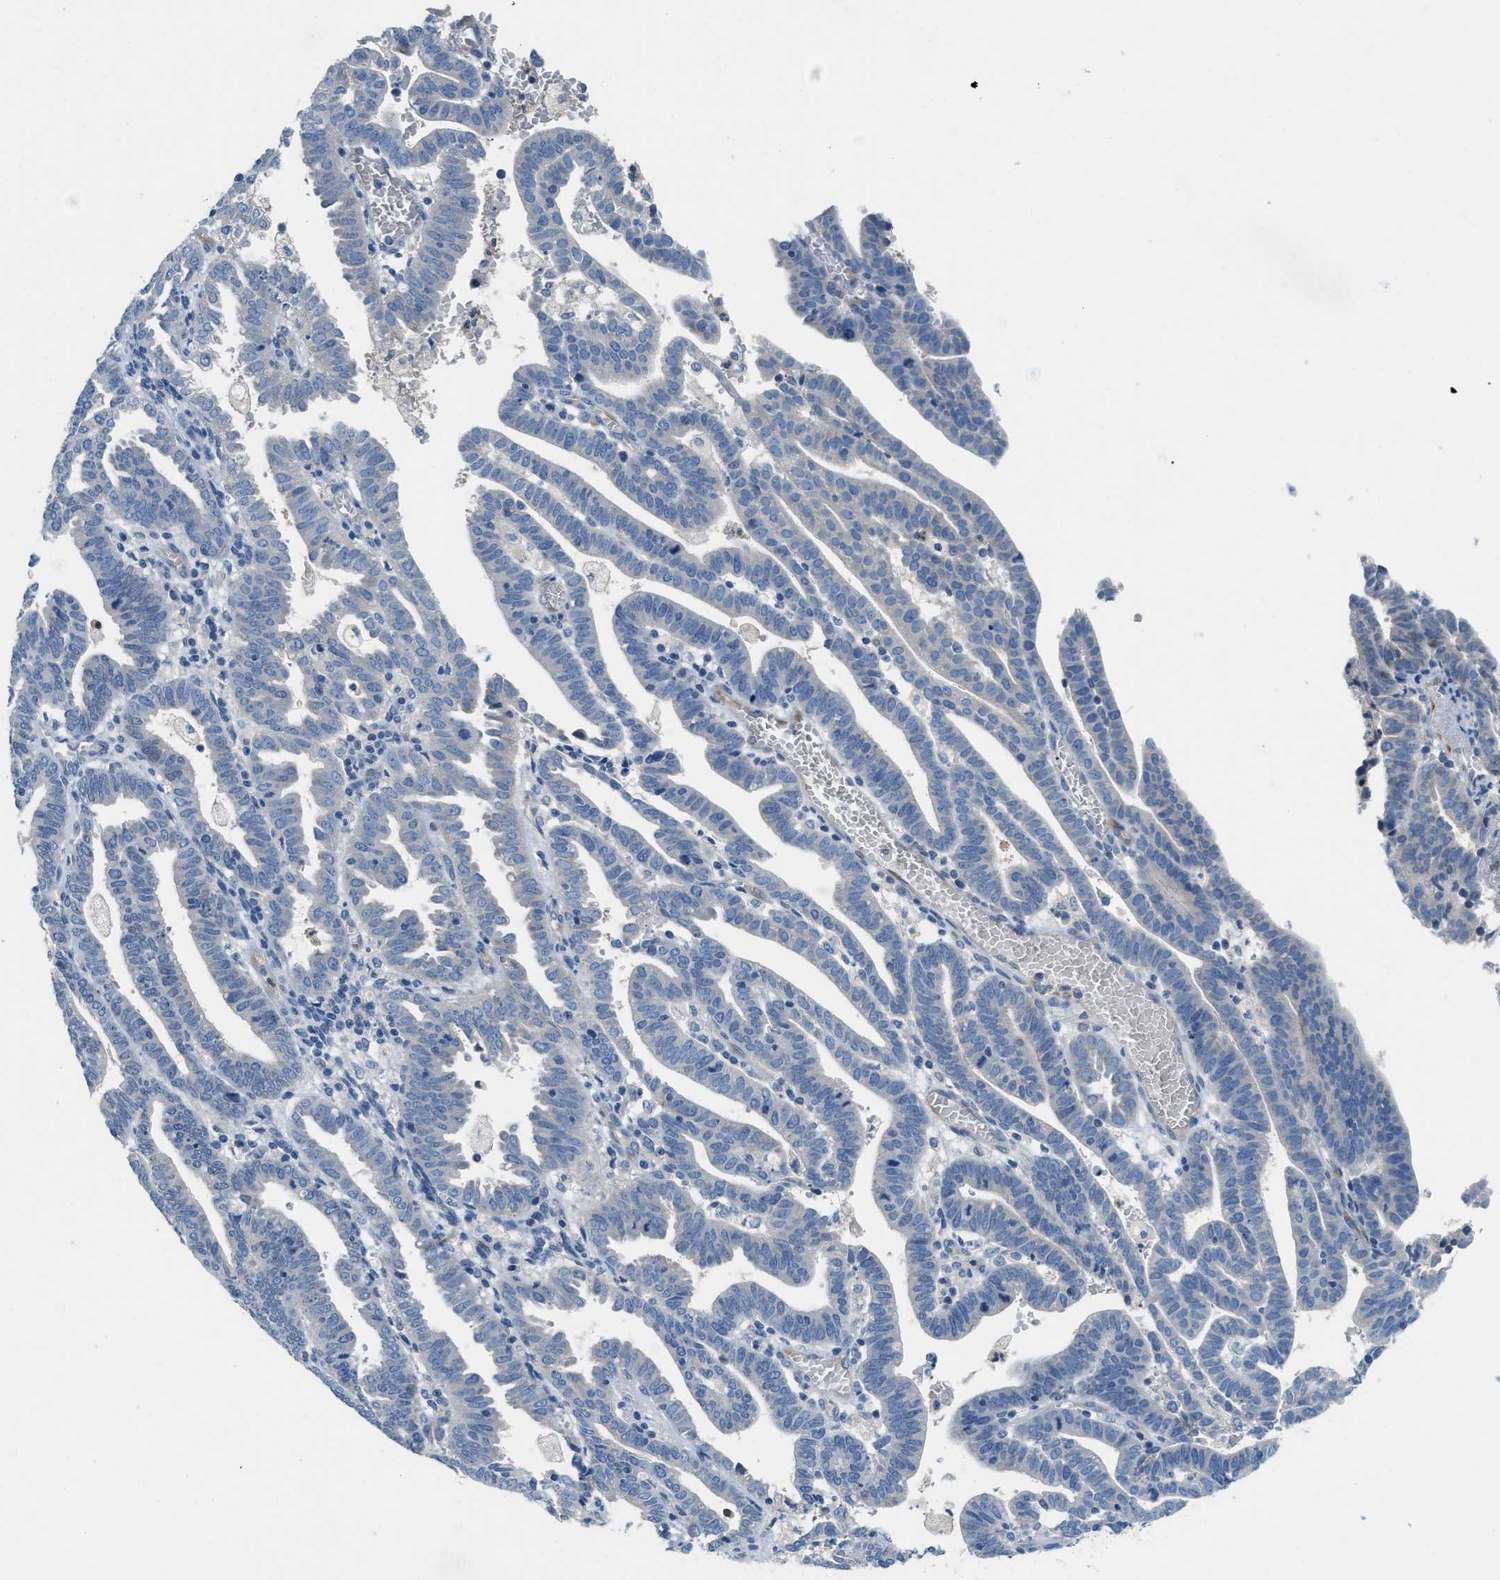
{"staining": {"intensity": "negative", "quantity": "none", "location": "none"}, "tissue": "endometrial cancer", "cell_type": "Tumor cells", "image_type": "cancer", "snomed": [{"axis": "morphology", "description": "Adenocarcinoma, NOS"}, {"axis": "topography", "description": "Uterus"}], "caption": "Endometrial adenocarcinoma stained for a protein using immunohistochemistry shows no staining tumor cells.", "gene": "PGR", "patient": {"sex": "female", "age": 83}}